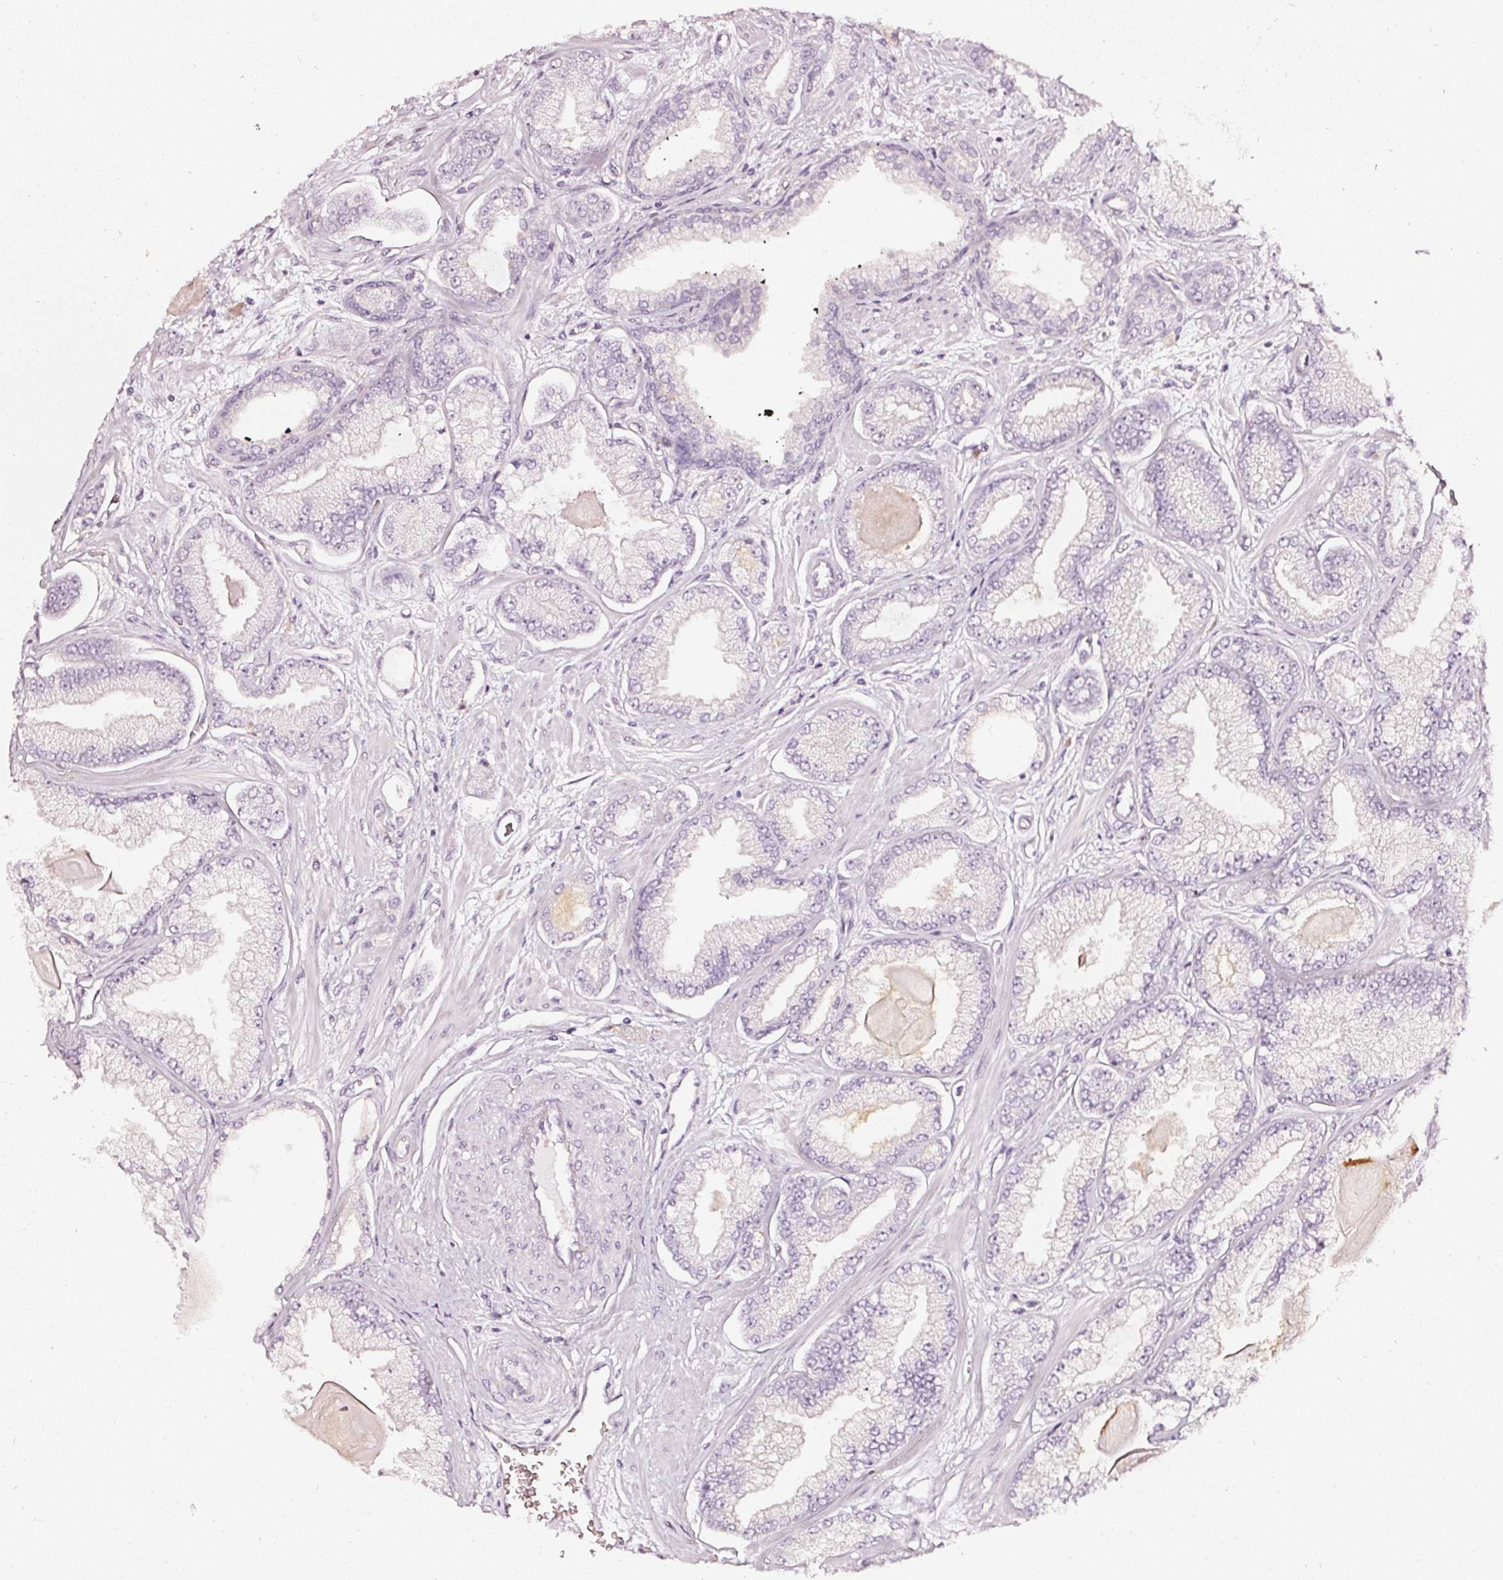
{"staining": {"intensity": "negative", "quantity": "none", "location": "none"}, "tissue": "prostate cancer", "cell_type": "Tumor cells", "image_type": "cancer", "snomed": [{"axis": "morphology", "description": "Adenocarcinoma, Low grade"}, {"axis": "topography", "description": "Prostate"}], "caption": "There is no significant positivity in tumor cells of prostate cancer (adenocarcinoma (low-grade)).", "gene": "CNP", "patient": {"sex": "male", "age": 64}}